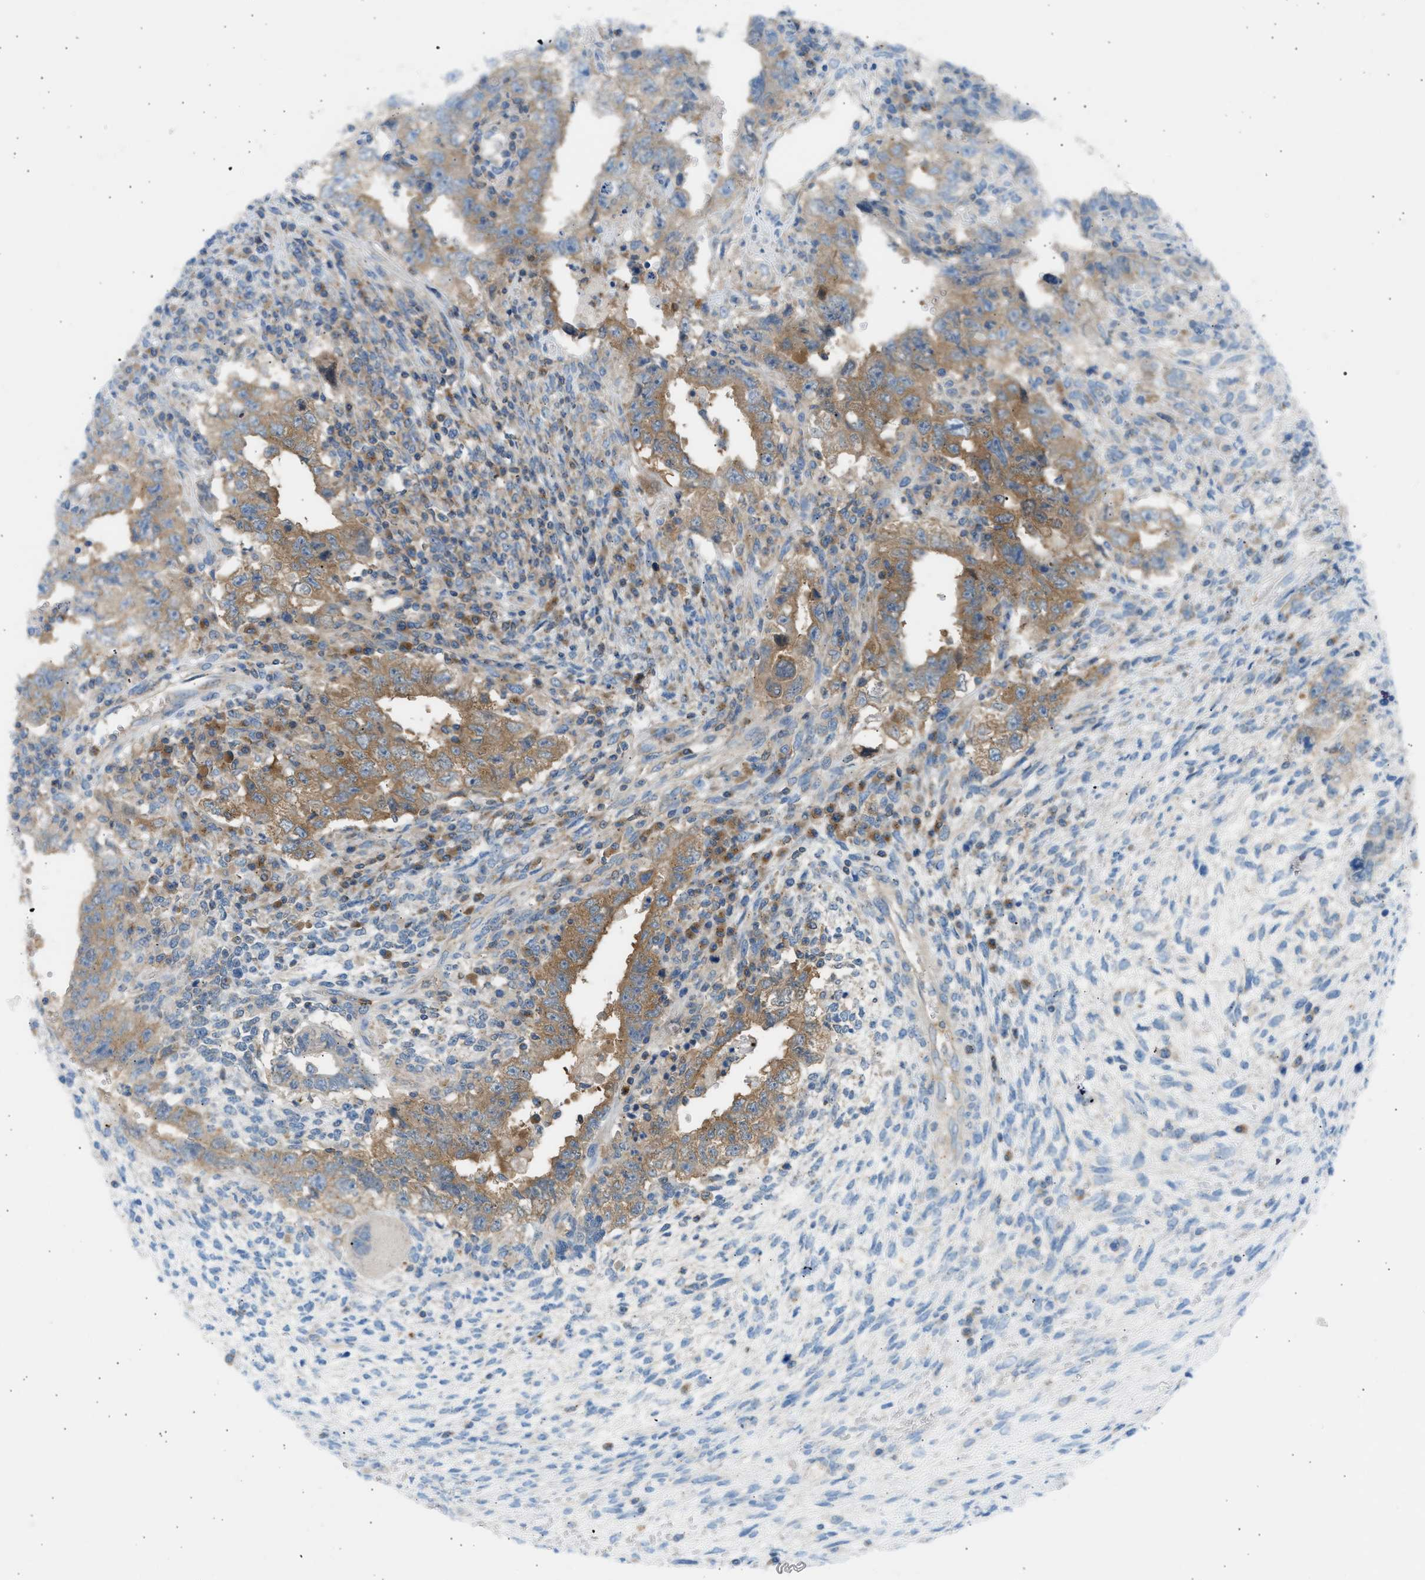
{"staining": {"intensity": "moderate", "quantity": ">75%", "location": "cytoplasmic/membranous"}, "tissue": "testis cancer", "cell_type": "Tumor cells", "image_type": "cancer", "snomed": [{"axis": "morphology", "description": "Carcinoma, Embryonal, NOS"}, {"axis": "topography", "description": "Testis"}], "caption": "IHC of human embryonal carcinoma (testis) exhibits medium levels of moderate cytoplasmic/membranous expression in approximately >75% of tumor cells.", "gene": "TRIM50", "patient": {"sex": "male", "age": 26}}